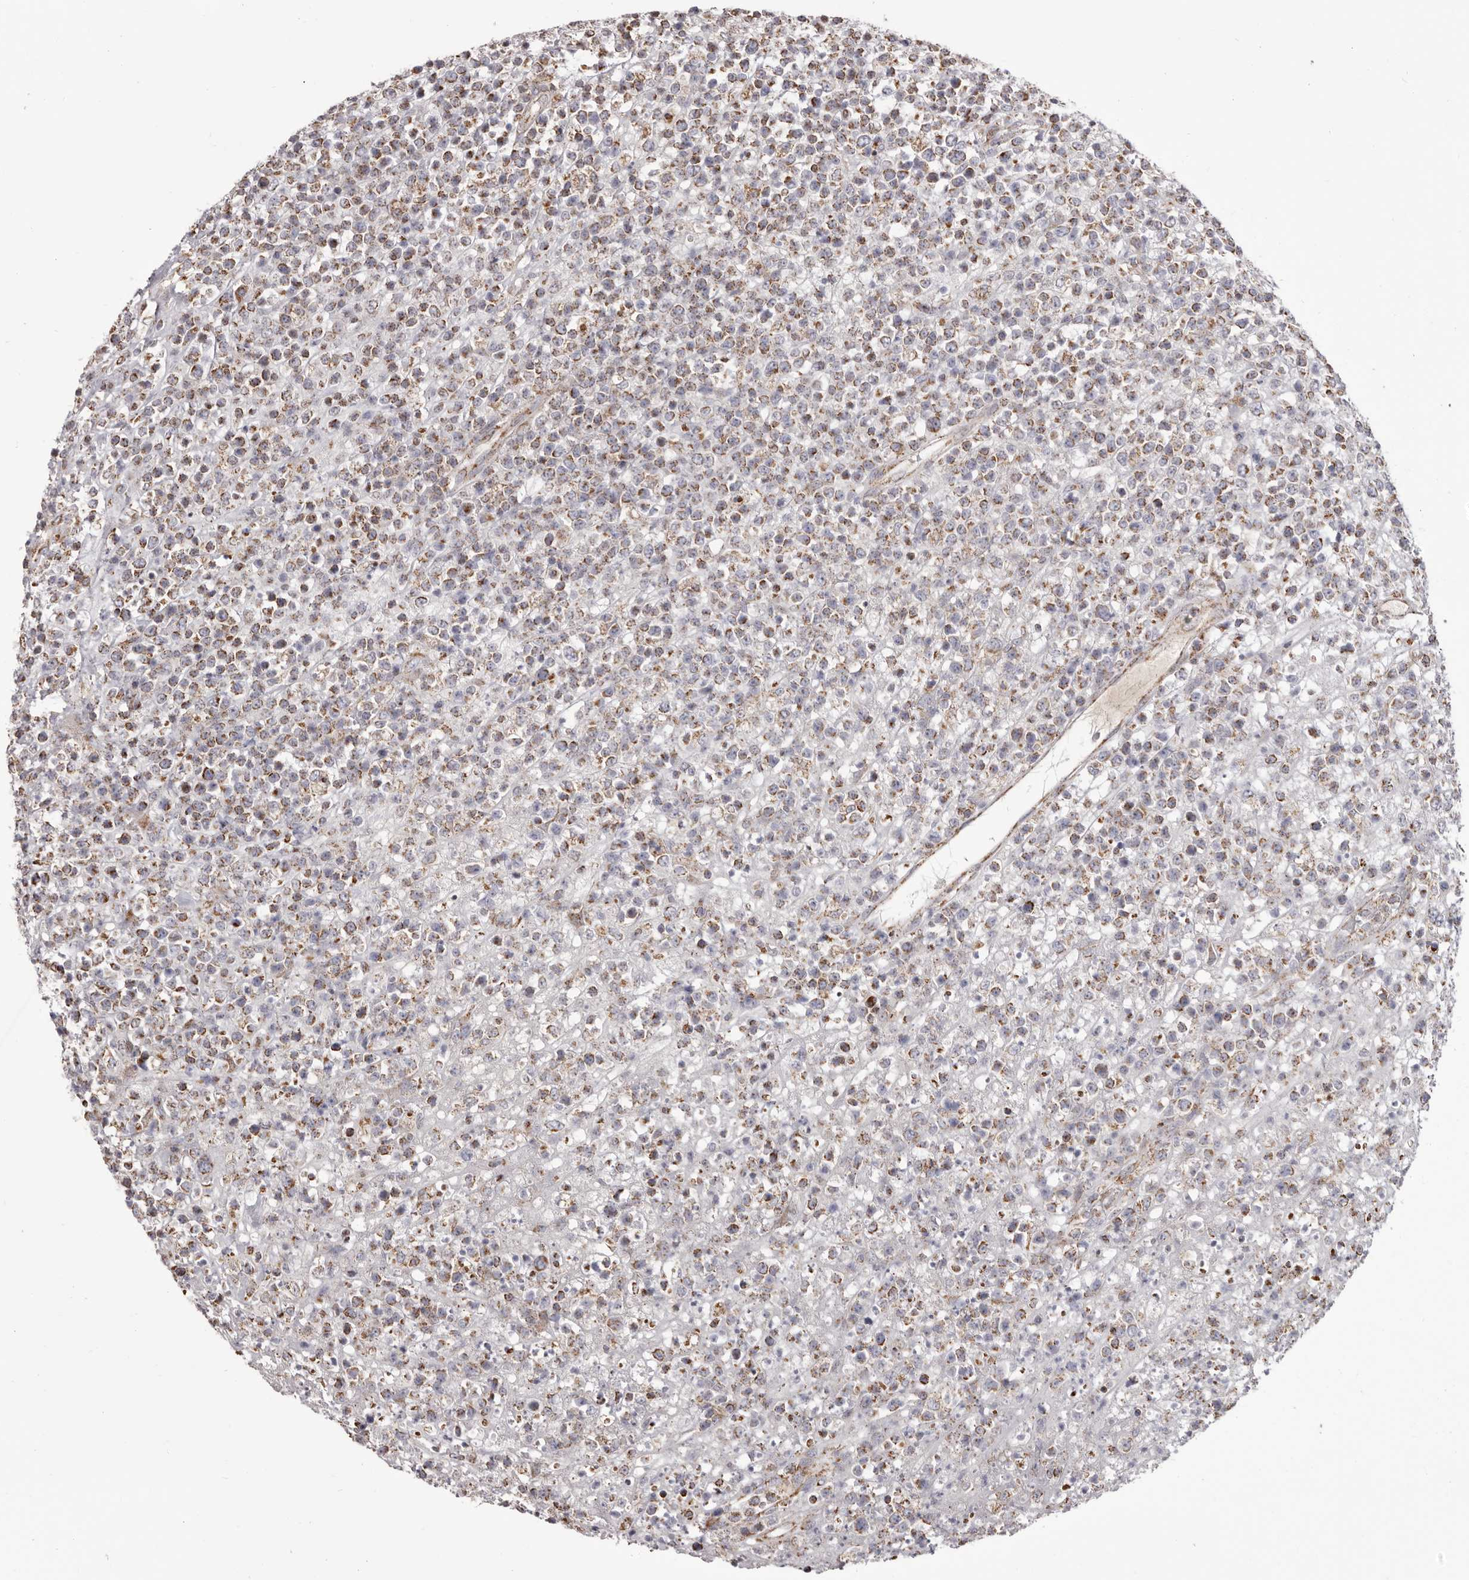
{"staining": {"intensity": "moderate", "quantity": ">75%", "location": "cytoplasmic/membranous"}, "tissue": "lymphoma", "cell_type": "Tumor cells", "image_type": "cancer", "snomed": [{"axis": "morphology", "description": "Malignant lymphoma, non-Hodgkin's type, High grade"}, {"axis": "topography", "description": "Colon"}], "caption": "Human malignant lymphoma, non-Hodgkin's type (high-grade) stained for a protein (brown) demonstrates moderate cytoplasmic/membranous positive expression in about >75% of tumor cells.", "gene": "CHRM2", "patient": {"sex": "female", "age": 53}}